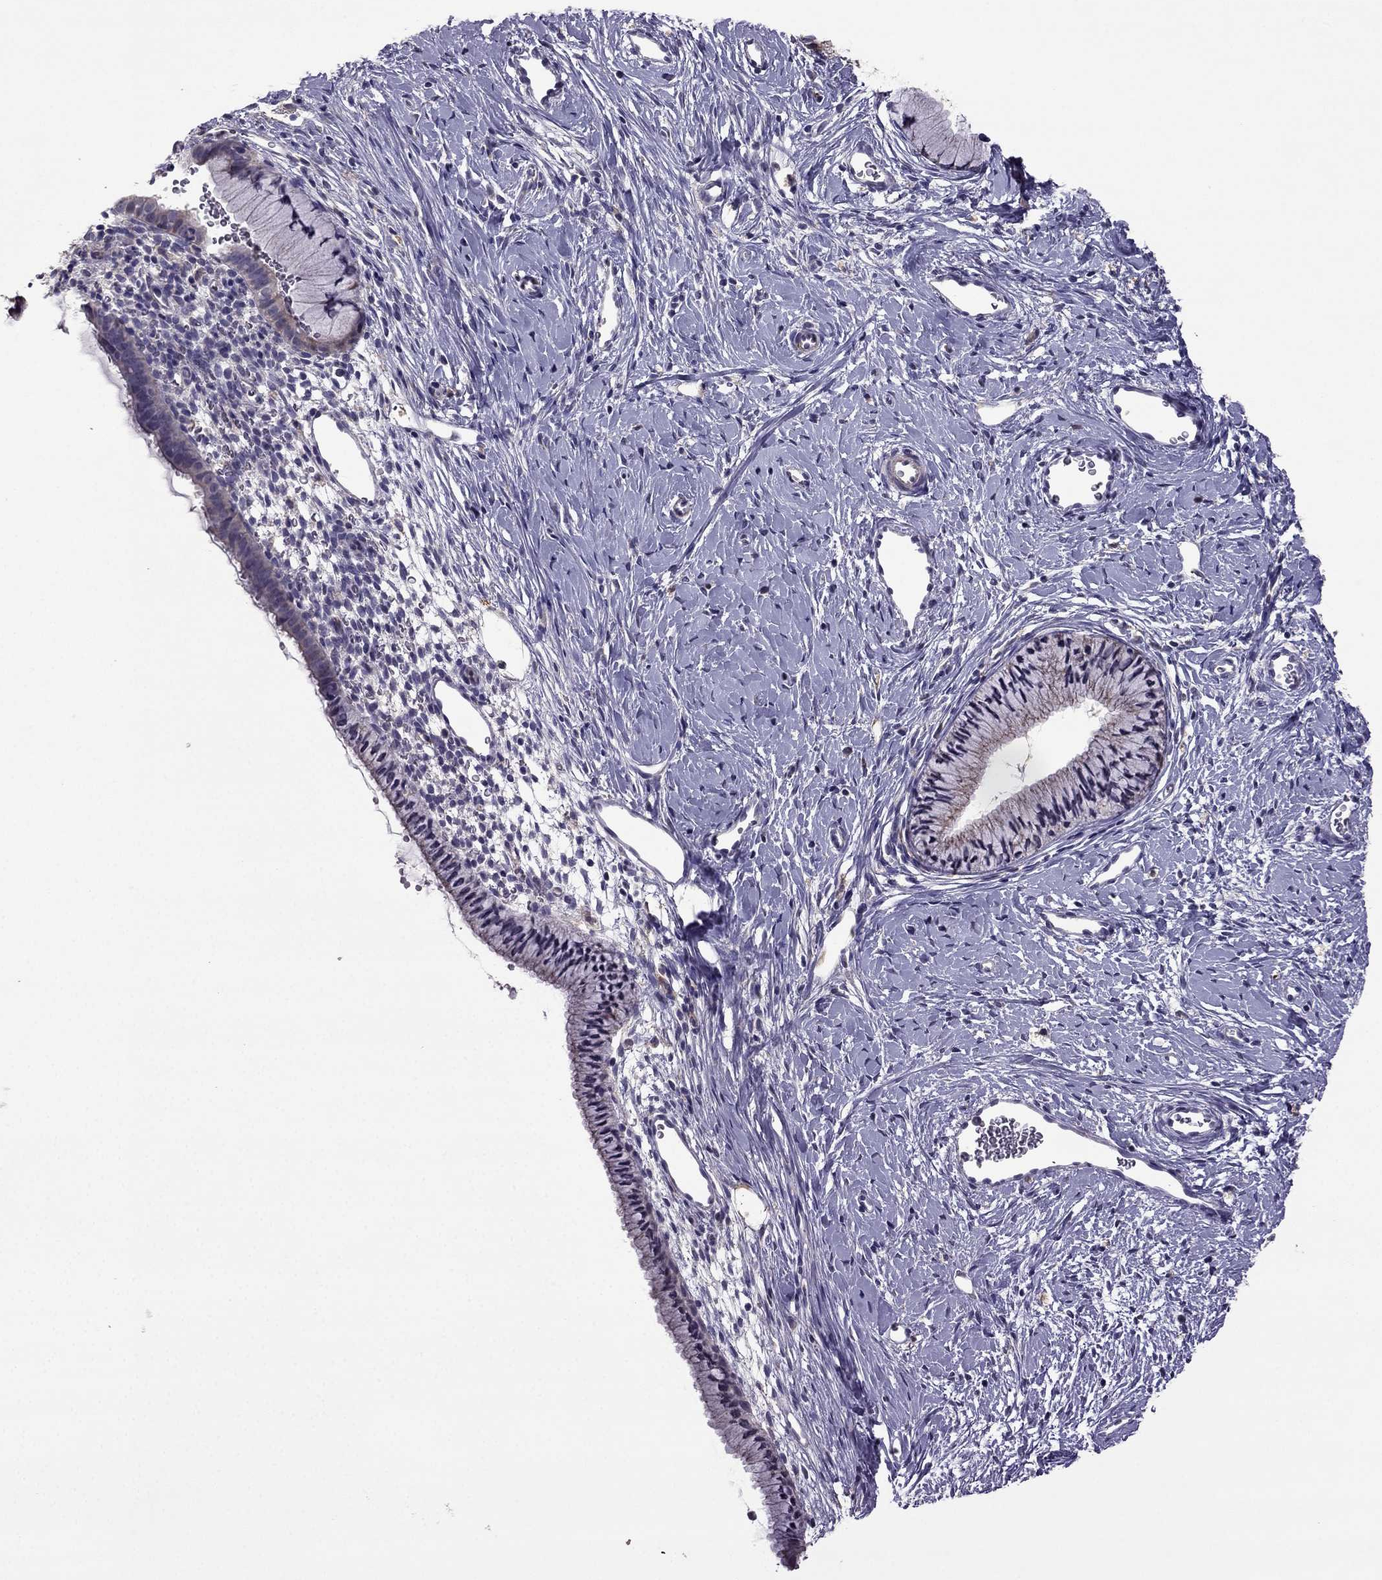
{"staining": {"intensity": "negative", "quantity": "none", "location": "none"}, "tissue": "cervix", "cell_type": "Glandular cells", "image_type": "normal", "snomed": [{"axis": "morphology", "description": "Normal tissue, NOS"}, {"axis": "topography", "description": "Cervix"}], "caption": "Cervix stained for a protein using IHC demonstrates no positivity glandular cells.", "gene": "CDH9", "patient": {"sex": "female", "age": 40}}